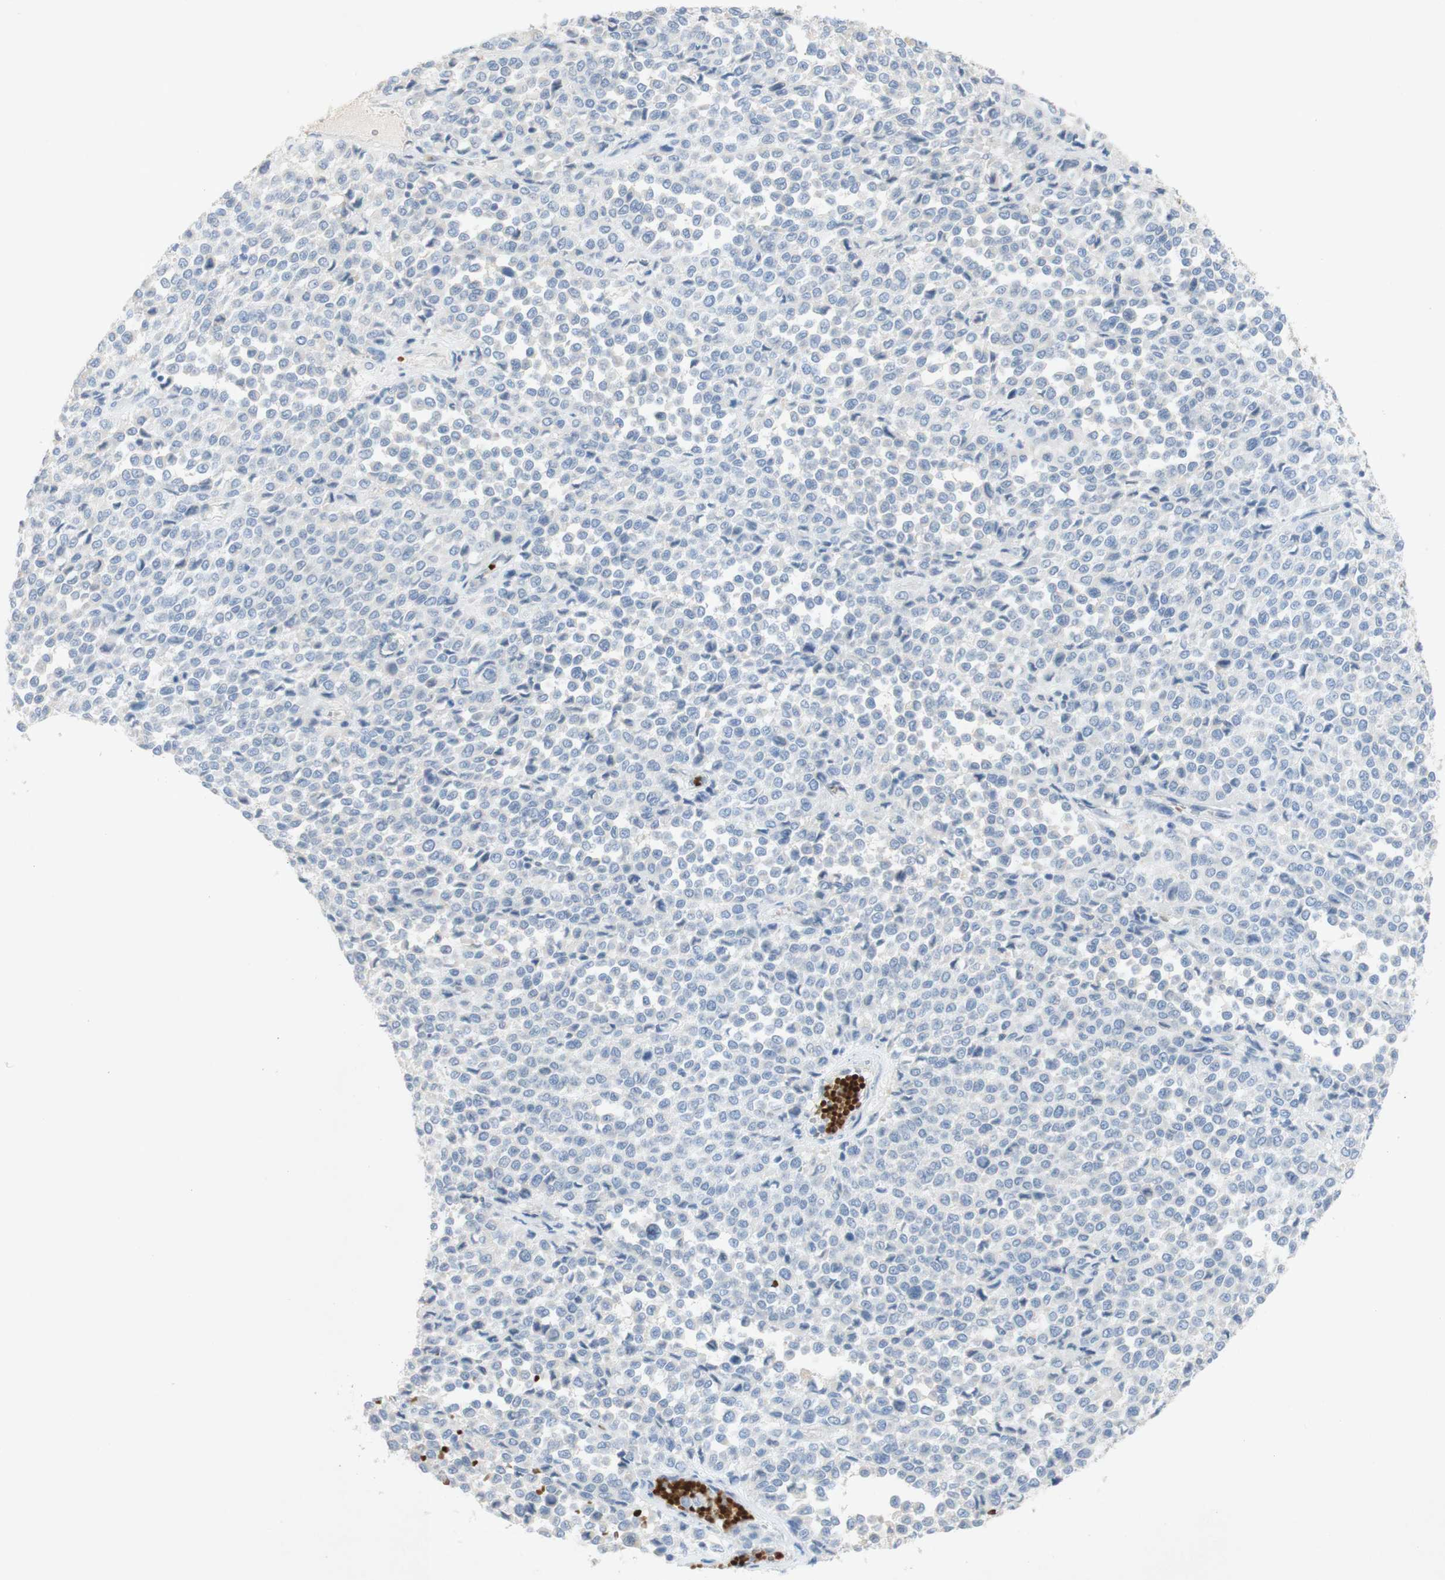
{"staining": {"intensity": "negative", "quantity": "none", "location": "none"}, "tissue": "melanoma", "cell_type": "Tumor cells", "image_type": "cancer", "snomed": [{"axis": "morphology", "description": "Malignant melanoma, Metastatic site"}, {"axis": "topography", "description": "Pancreas"}], "caption": "Immunohistochemistry (IHC) photomicrograph of neoplastic tissue: human melanoma stained with DAB (3,3'-diaminobenzidine) demonstrates no significant protein expression in tumor cells.", "gene": "EPO", "patient": {"sex": "female", "age": 30}}